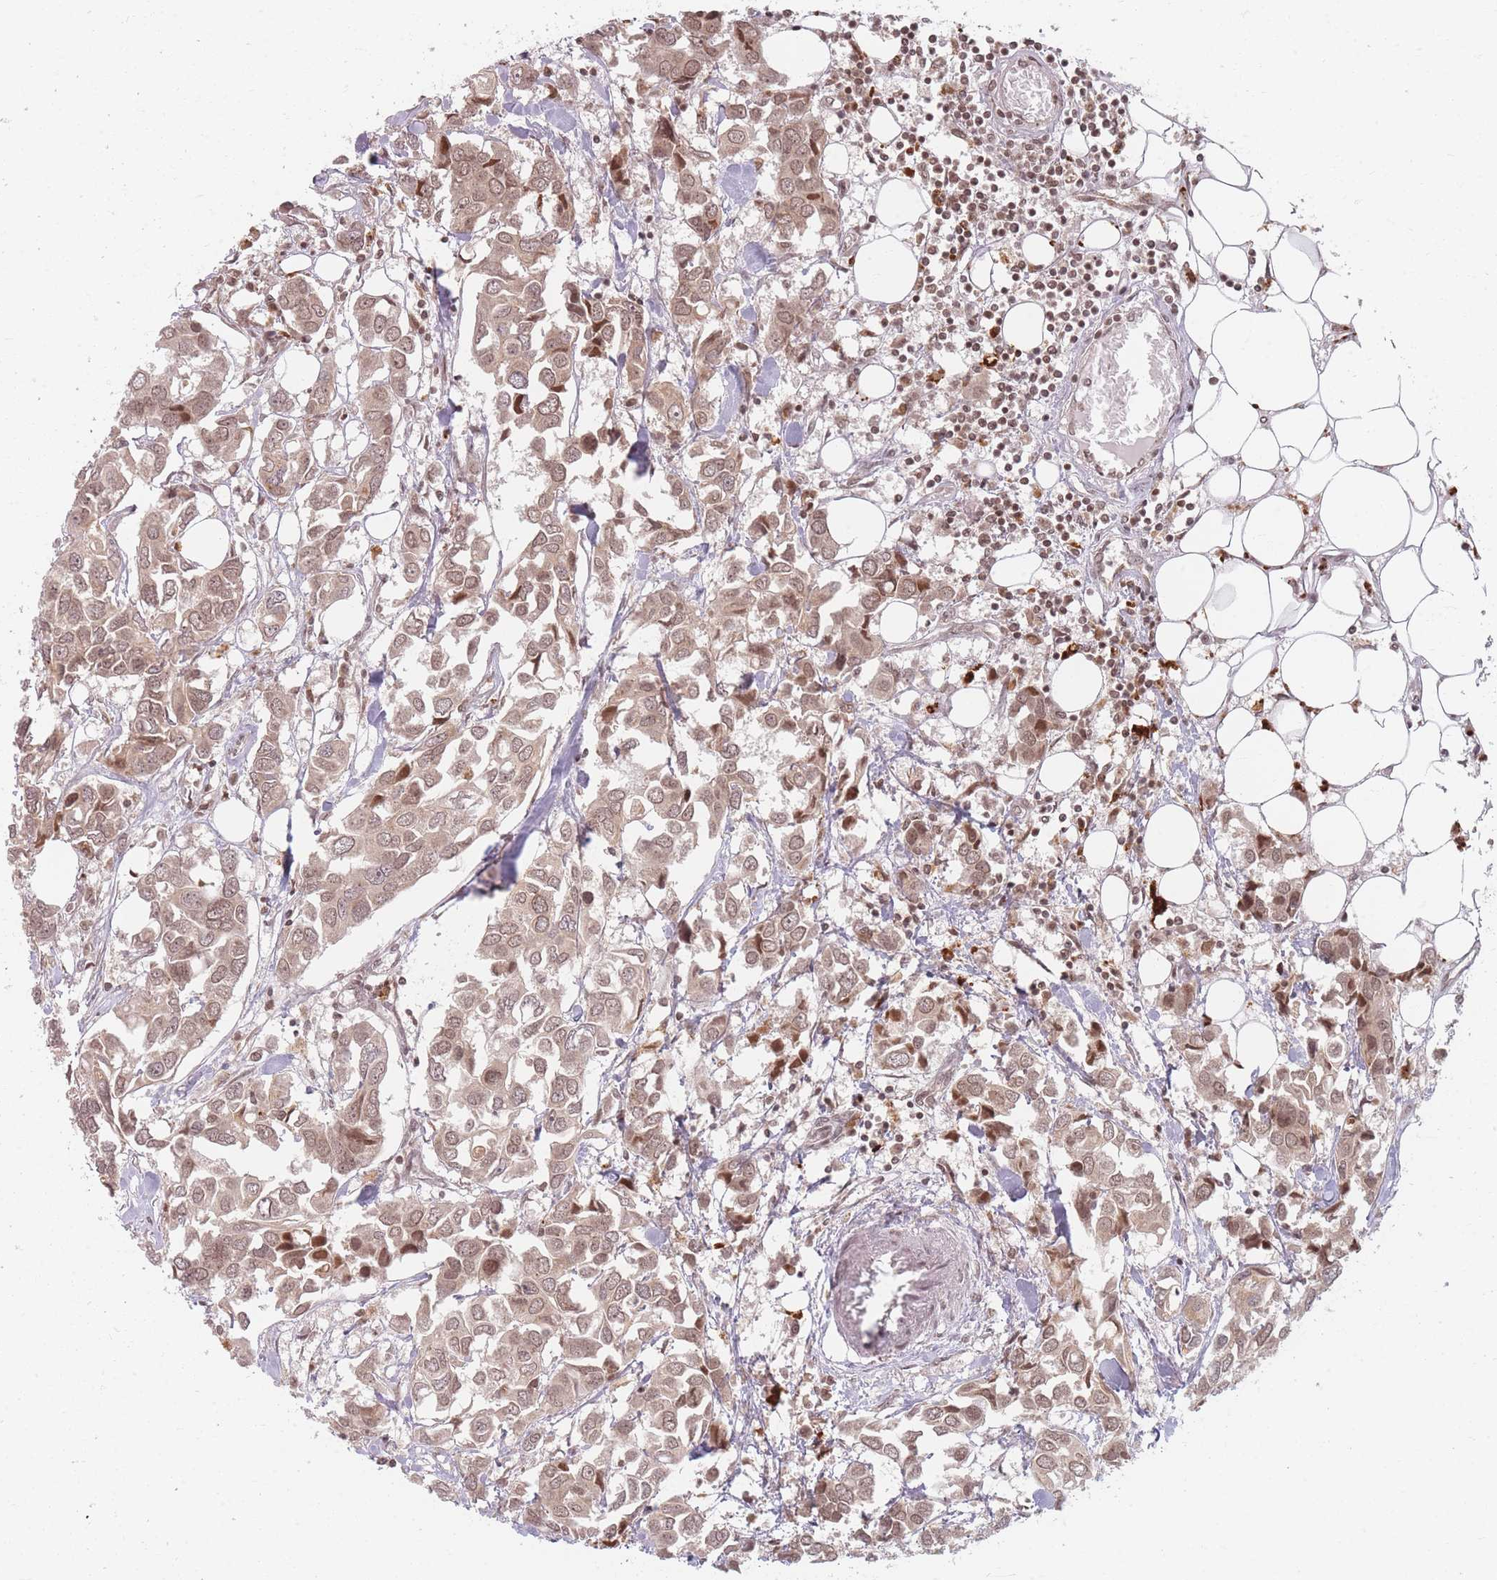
{"staining": {"intensity": "moderate", "quantity": ">75%", "location": "cytoplasmic/membranous,nuclear"}, "tissue": "breast cancer", "cell_type": "Tumor cells", "image_type": "cancer", "snomed": [{"axis": "morphology", "description": "Duct carcinoma"}, {"axis": "topography", "description": "Breast"}], "caption": "This micrograph exhibits IHC staining of intraductal carcinoma (breast), with medium moderate cytoplasmic/membranous and nuclear positivity in approximately >75% of tumor cells.", "gene": "SPATA45", "patient": {"sex": "female", "age": 83}}